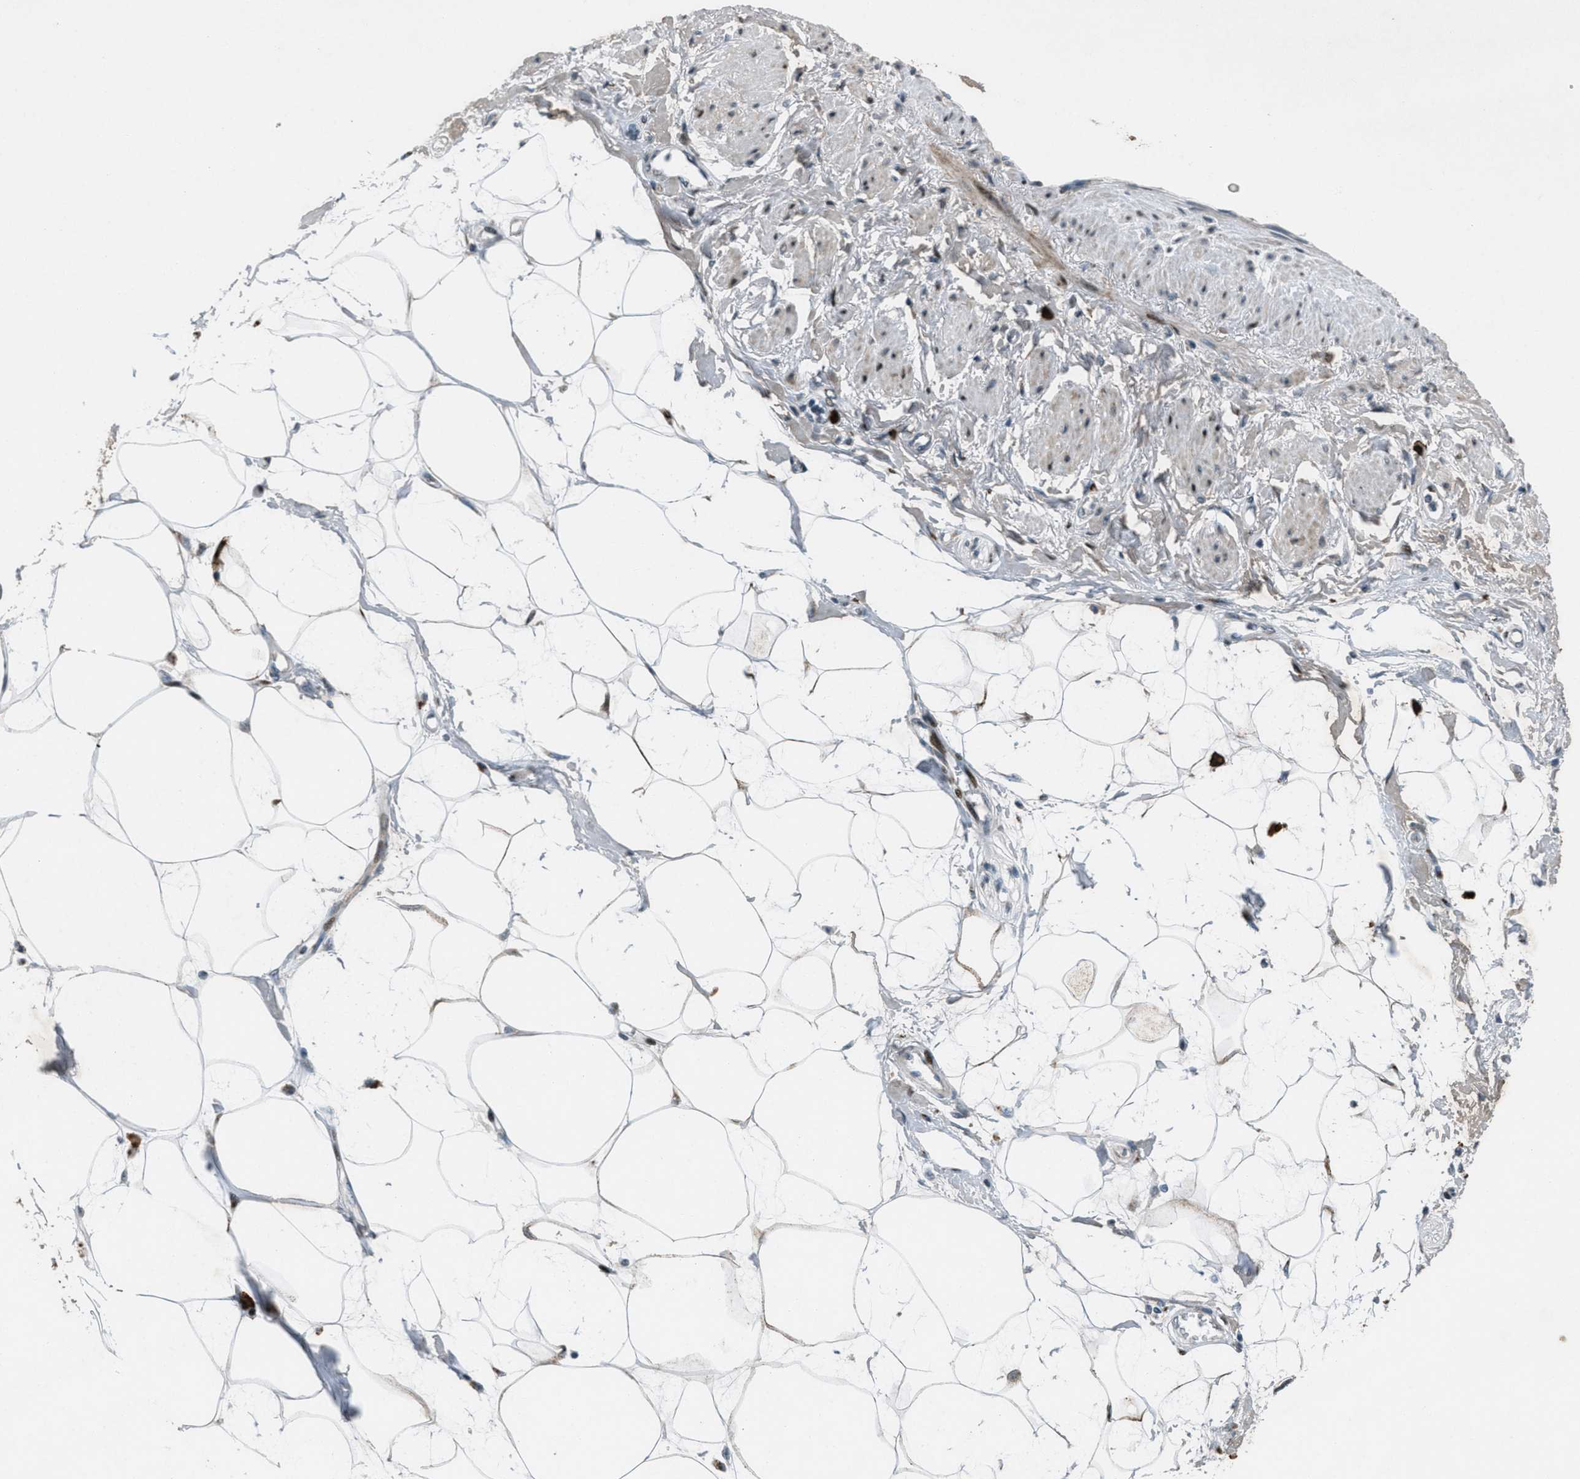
{"staining": {"intensity": "negative", "quantity": "none", "location": "none"}, "tissue": "adipose tissue", "cell_type": "Adipocytes", "image_type": "normal", "snomed": [{"axis": "morphology", "description": "Normal tissue, NOS"}, {"axis": "morphology", "description": "Adenocarcinoma, NOS"}, {"axis": "topography", "description": "Duodenum"}, {"axis": "topography", "description": "Peripheral nerve tissue"}], "caption": "Immunohistochemistry of unremarkable human adipose tissue reveals no positivity in adipocytes. (DAB (3,3'-diaminobenzidine) IHC with hematoxylin counter stain).", "gene": "GPC6", "patient": {"sex": "female", "age": 60}}